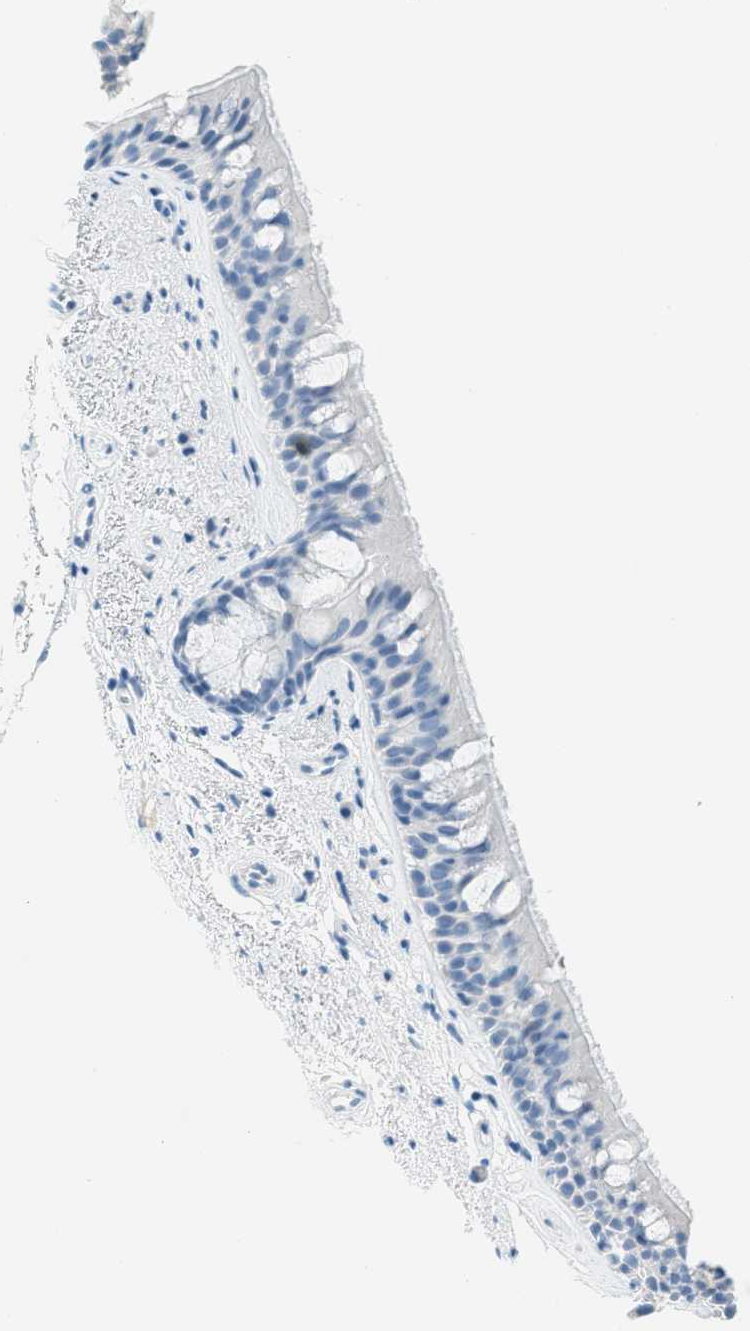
{"staining": {"intensity": "negative", "quantity": "none", "location": "none"}, "tissue": "bronchus", "cell_type": "Respiratory epithelial cells", "image_type": "normal", "snomed": [{"axis": "morphology", "description": "Normal tissue, NOS"}, {"axis": "topography", "description": "Bronchus"}], "caption": "Bronchus stained for a protein using immunohistochemistry (IHC) displays no positivity respiratory epithelial cells.", "gene": "PPBP", "patient": {"sex": "female", "age": 54}}